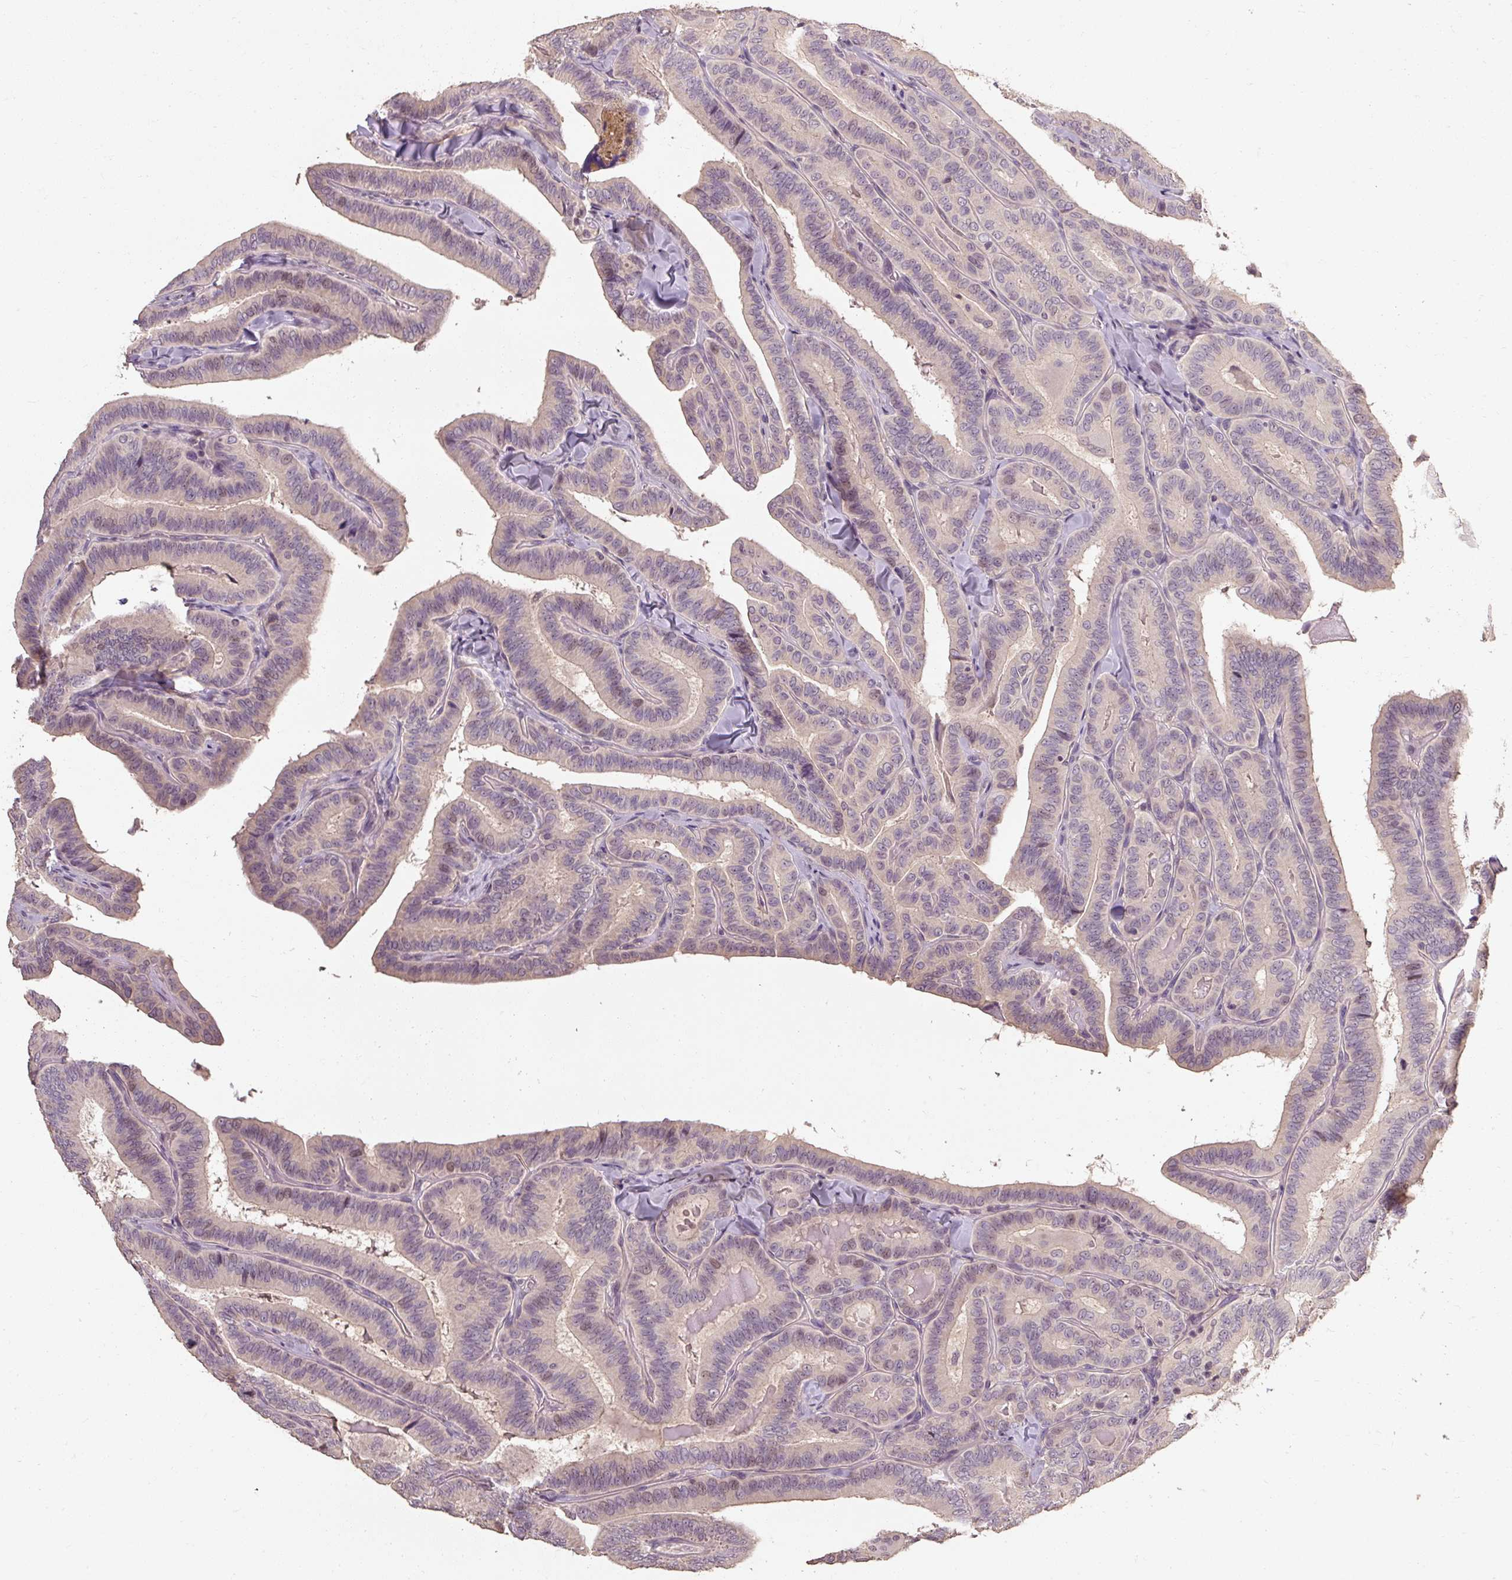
{"staining": {"intensity": "negative", "quantity": "none", "location": "none"}, "tissue": "thyroid cancer", "cell_type": "Tumor cells", "image_type": "cancer", "snomed": [{"axis": "morphology", "description": "Papillary adenocarcinoma, NOS"}, {"axis": "topography", "description": "Thyroid gland"}], "caption": "This is an immunohistochemistry histopathology image of thyroid cancer. There is no positivity in tumor cells.", "gene": "CFAP65", "patient": {"sex": "male", "age": 61}}